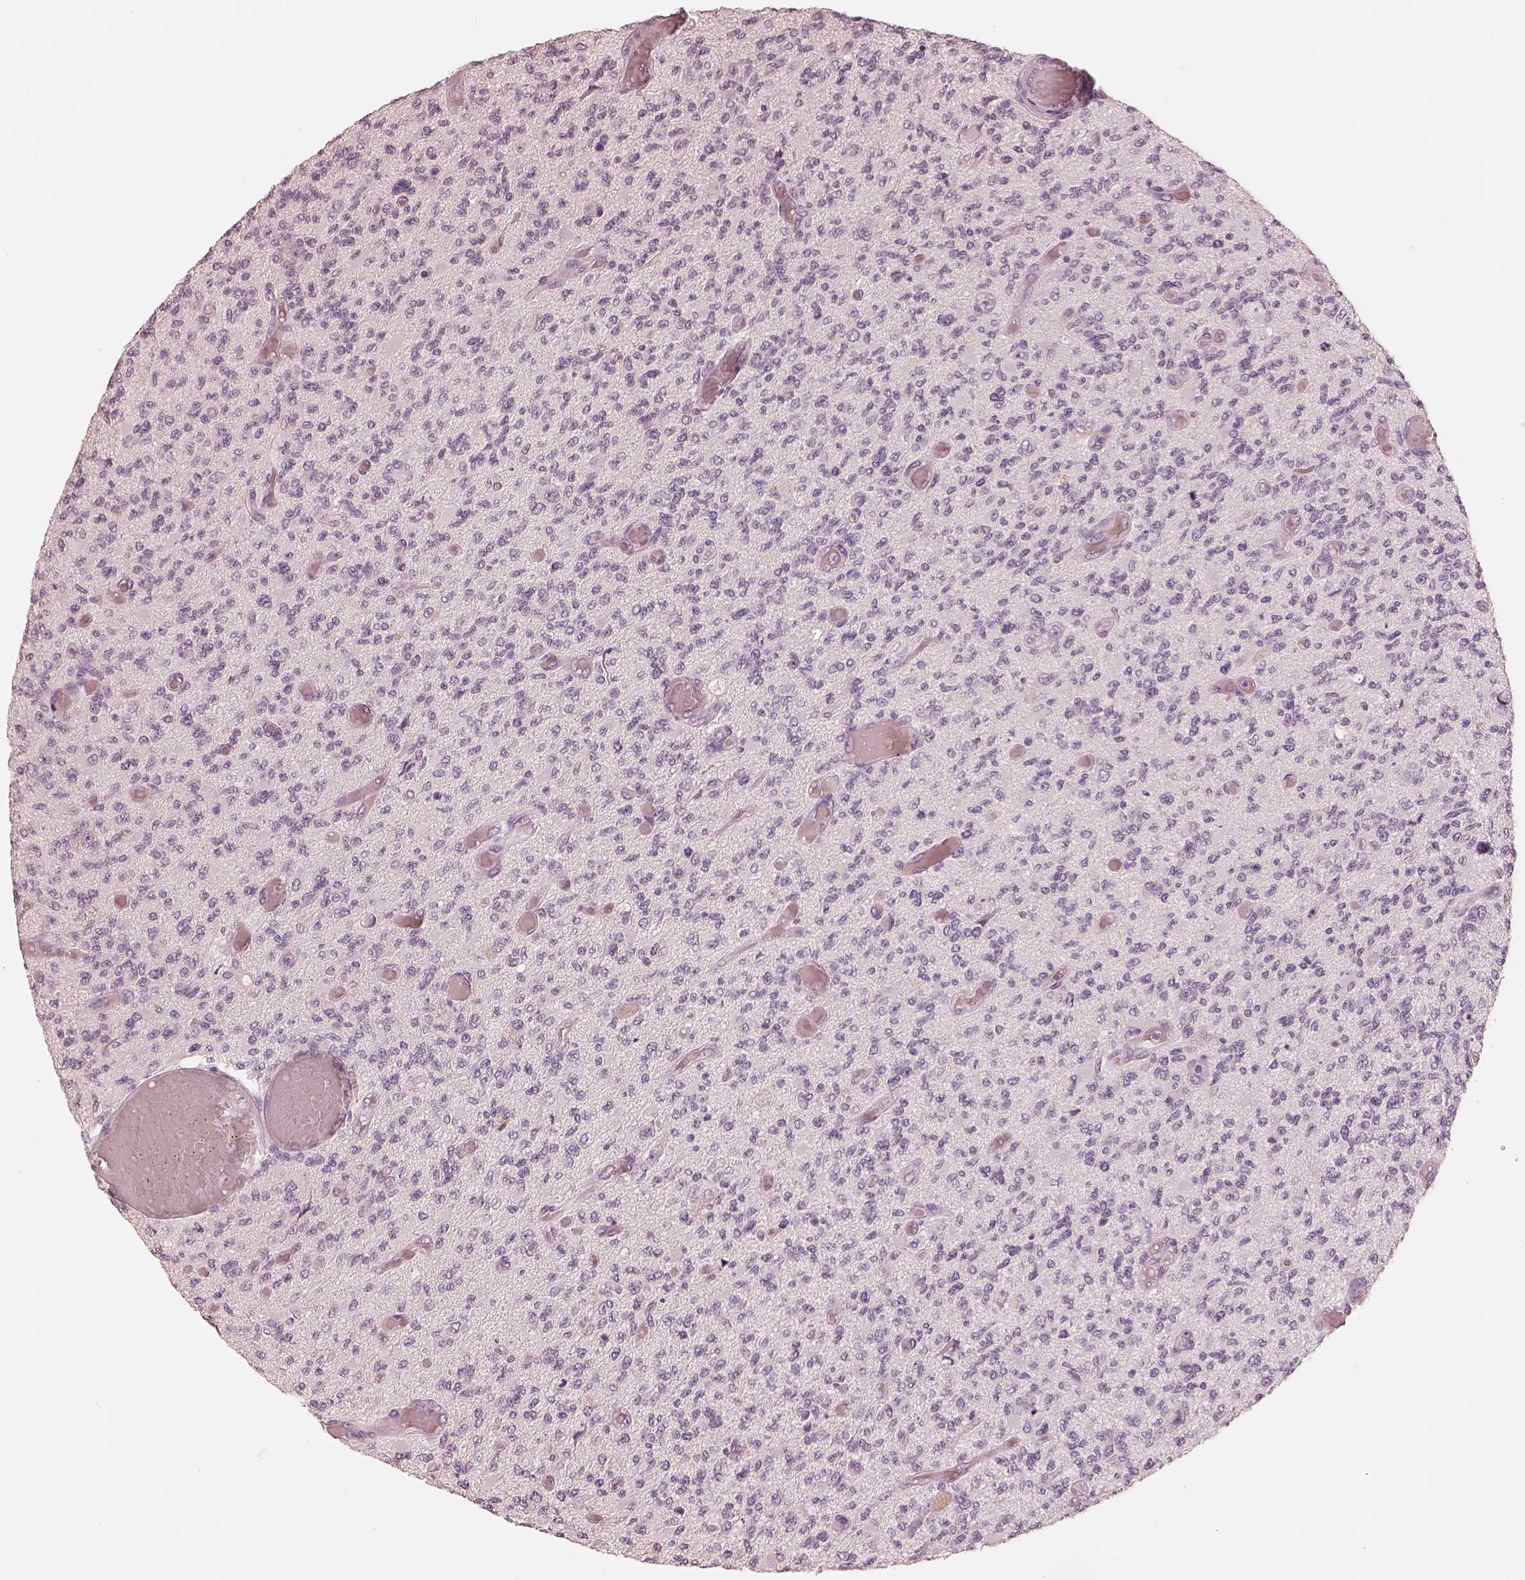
{"staining": {"intensity": "negative", "quantity": "none", "location": "none"}, "tissue": "glioma", "cell_type": "Tumor cells", "image_type": "cancer", "snomed": [{"axis": "morphology", "description": "Glioma, malignant, High grade"}, {"axis": "topography", "description": "Brain"}], "caption": "A micrograph of human malignant high-grade glioma is negative for staining in tumor cells.", "gene": "CALR3", "patient": {"sex": "female", "age": 63}}